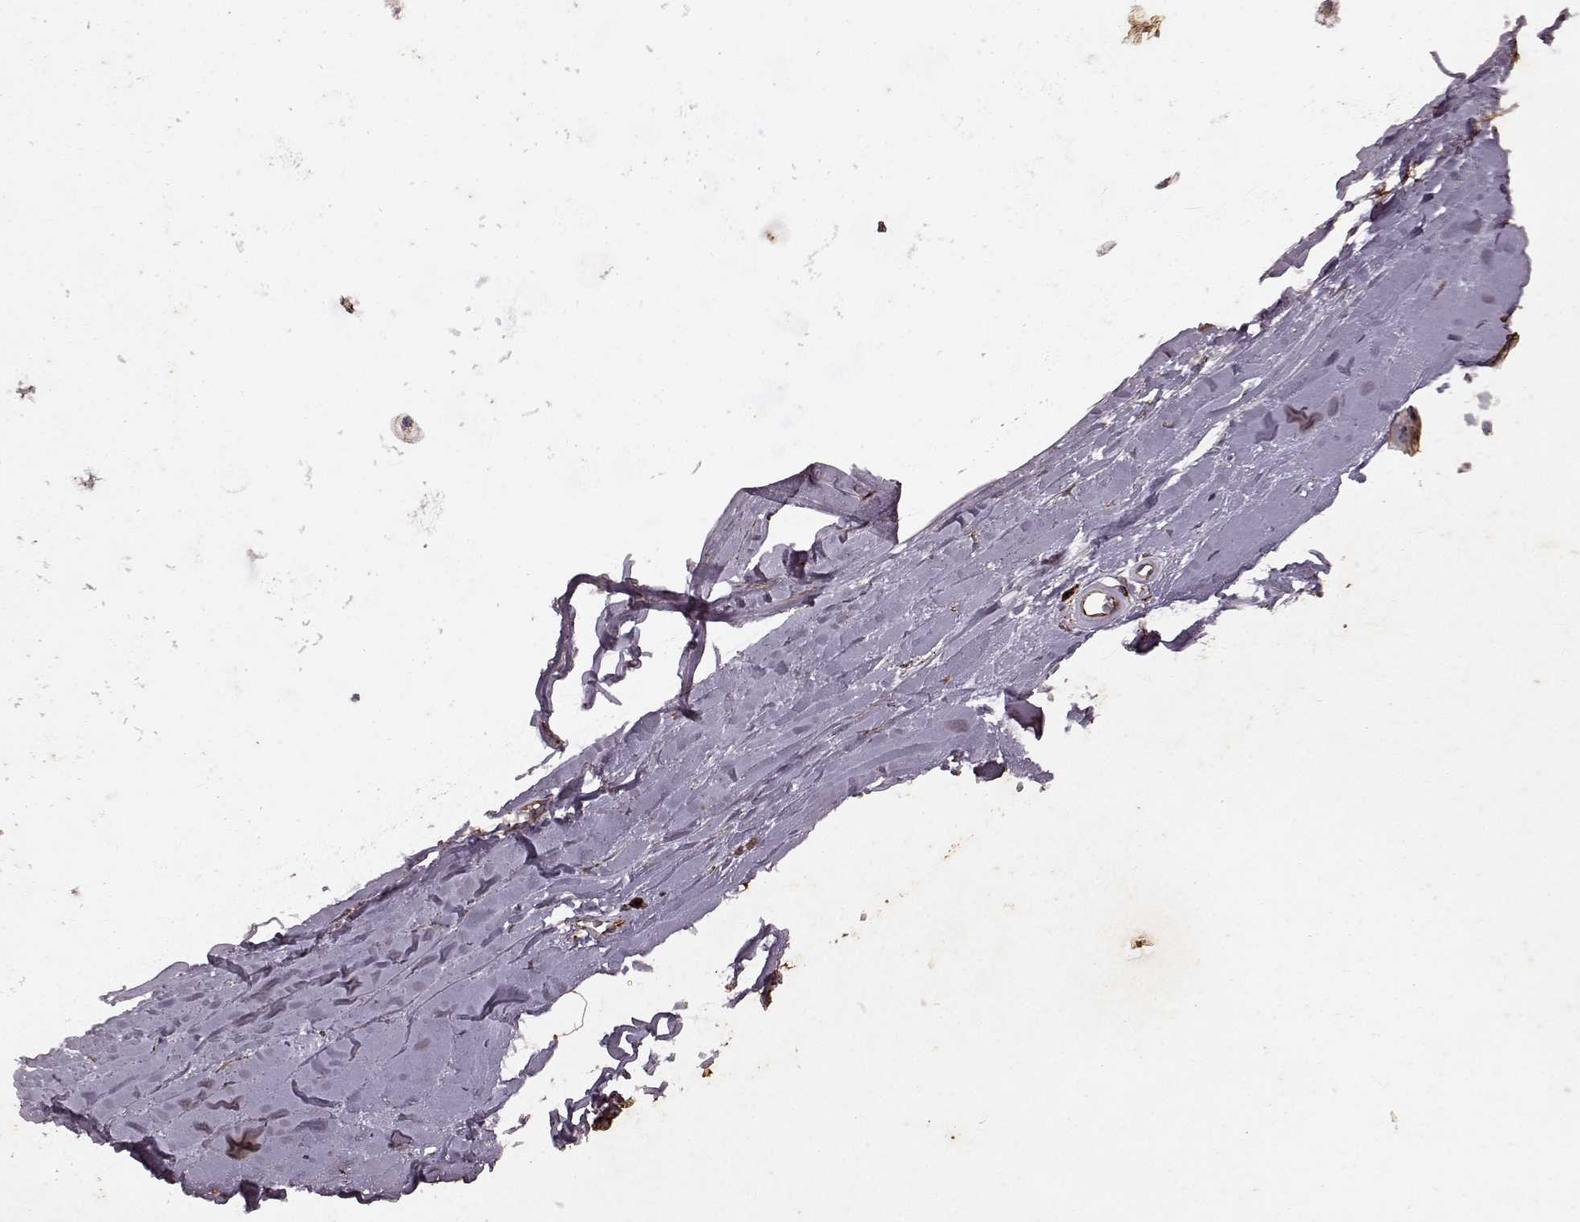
{"staining": {"intensity": "moderate", "quantity": ">75%", "location": "cytoplasmic/membranous"}, "tissue": "soft tissue", "cell_type": "Fibroblasts", "image_type": "normal", "snomed": [{"axis": "morphology", "description": "Normal tissue, NOS"}, {"axis": "topography", "description": "Lymph node"}, {"axis": "topography", "description": "Bronchus"}], "caption": "A medium amount of moderate cytoplasmic/membranous staining is seen in about >75% of fibroblasts in benign soft tissue. The staining was performed using DAB (3,3'-diaminobenzidine) to visualize the protein expression in brown, while the nuclei were stained in blue with hematoxylin (Magnification: 20x).", "gene": "ENSG00000285130", "patient": {"sex": "female", "age": 70}}